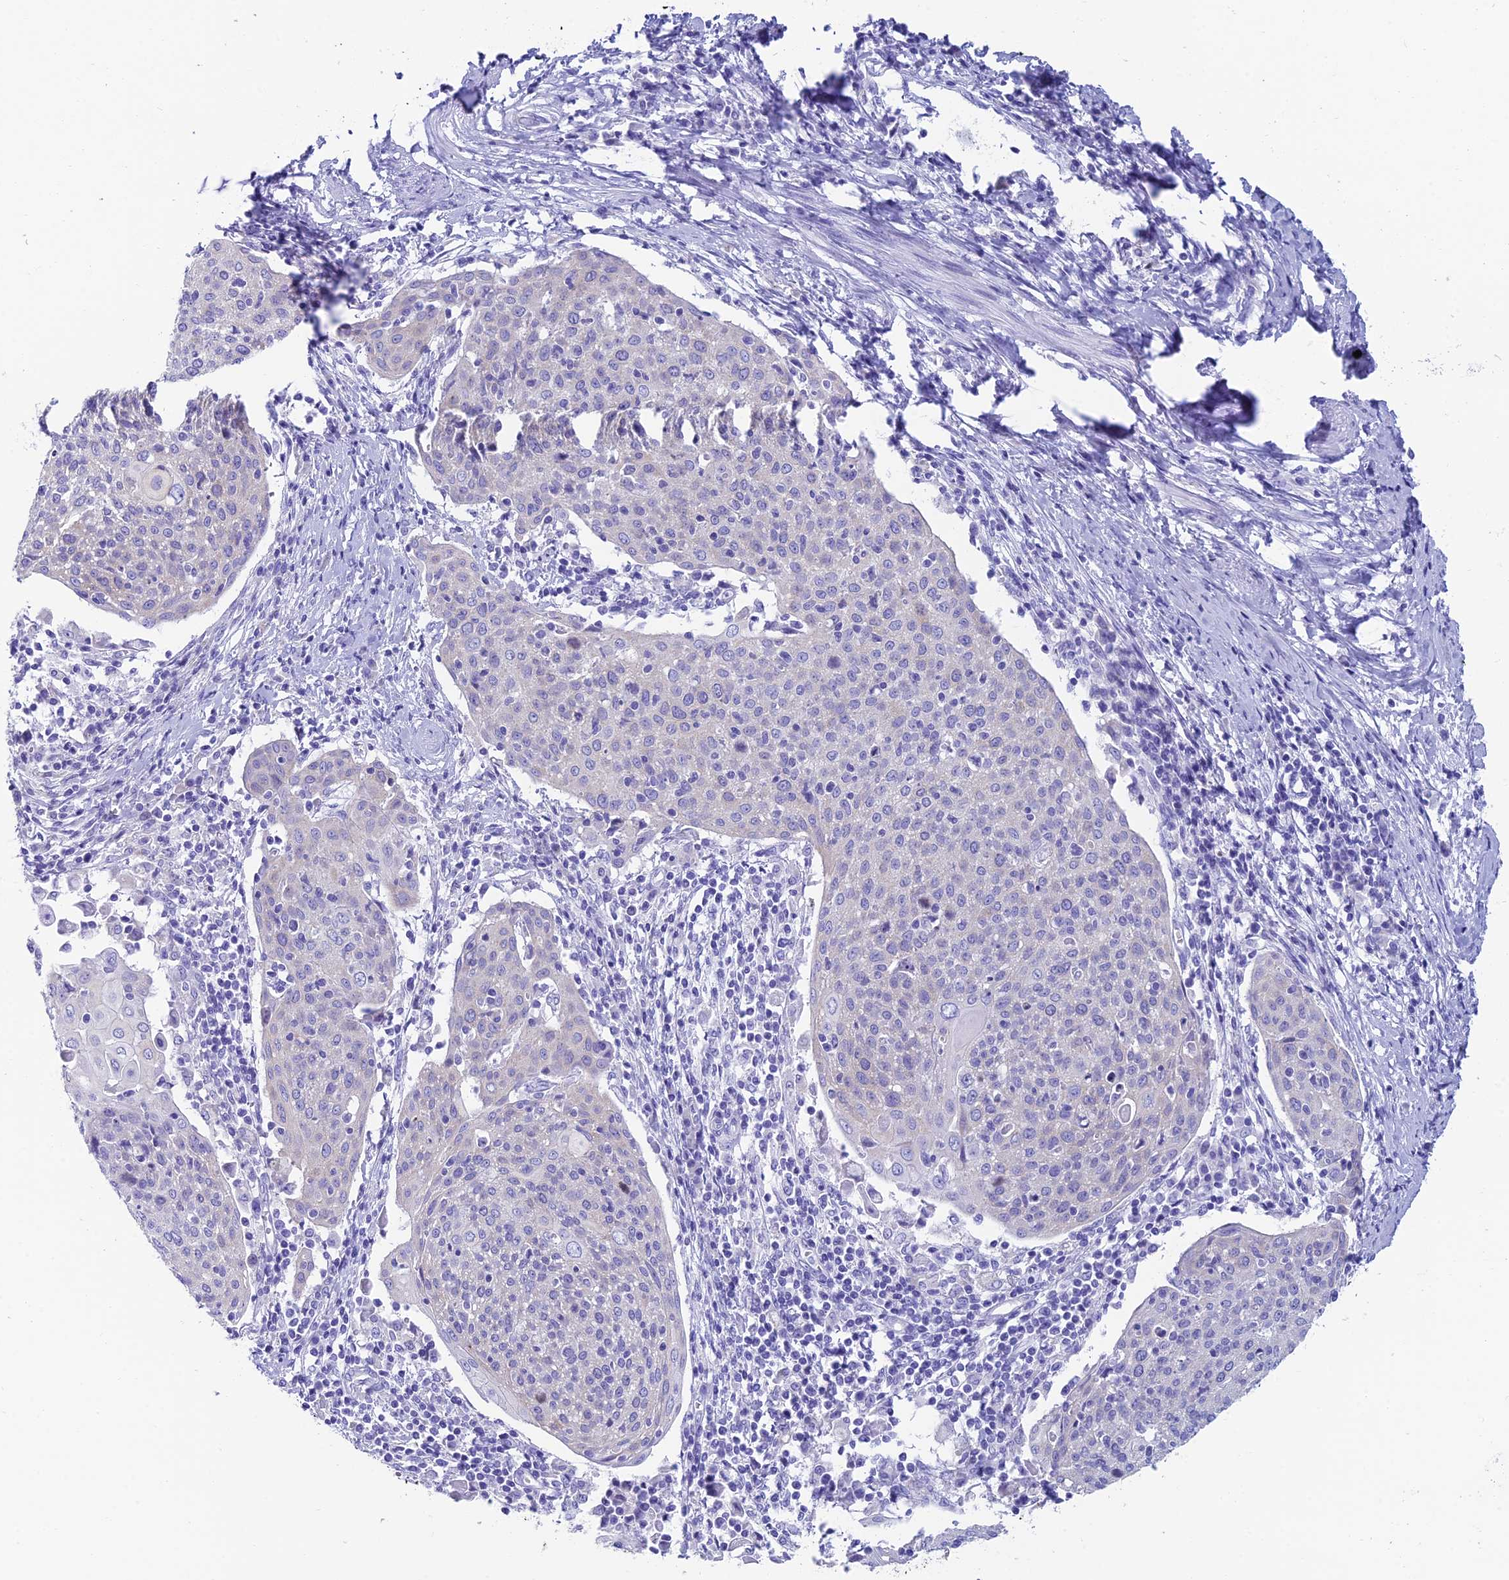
{"staining": {"intensity": "negative", "quantity": "none", "location": "none"}, "tissue": "cervical cancer", "cell_type": "Tumor cells", "image_type": "cancer", "snomed": [{"axis": "morphology", "description": "Squamous cell carcinoma, NOS"}, {"axis": "topography", "description": "Cervix"}], "caption": "IHC micrograph of human cervical squamous cell carcinoma stained for a protein (brown), which demonstrates no expression in tumor cells. The staining is performed using DAB (3,3'-diaminobenzidine) brown chromogen with nuclei counter-stained in using hematoxylin.", "gene": "REEP4", "patient": {"sex": "female", "age": 67}}